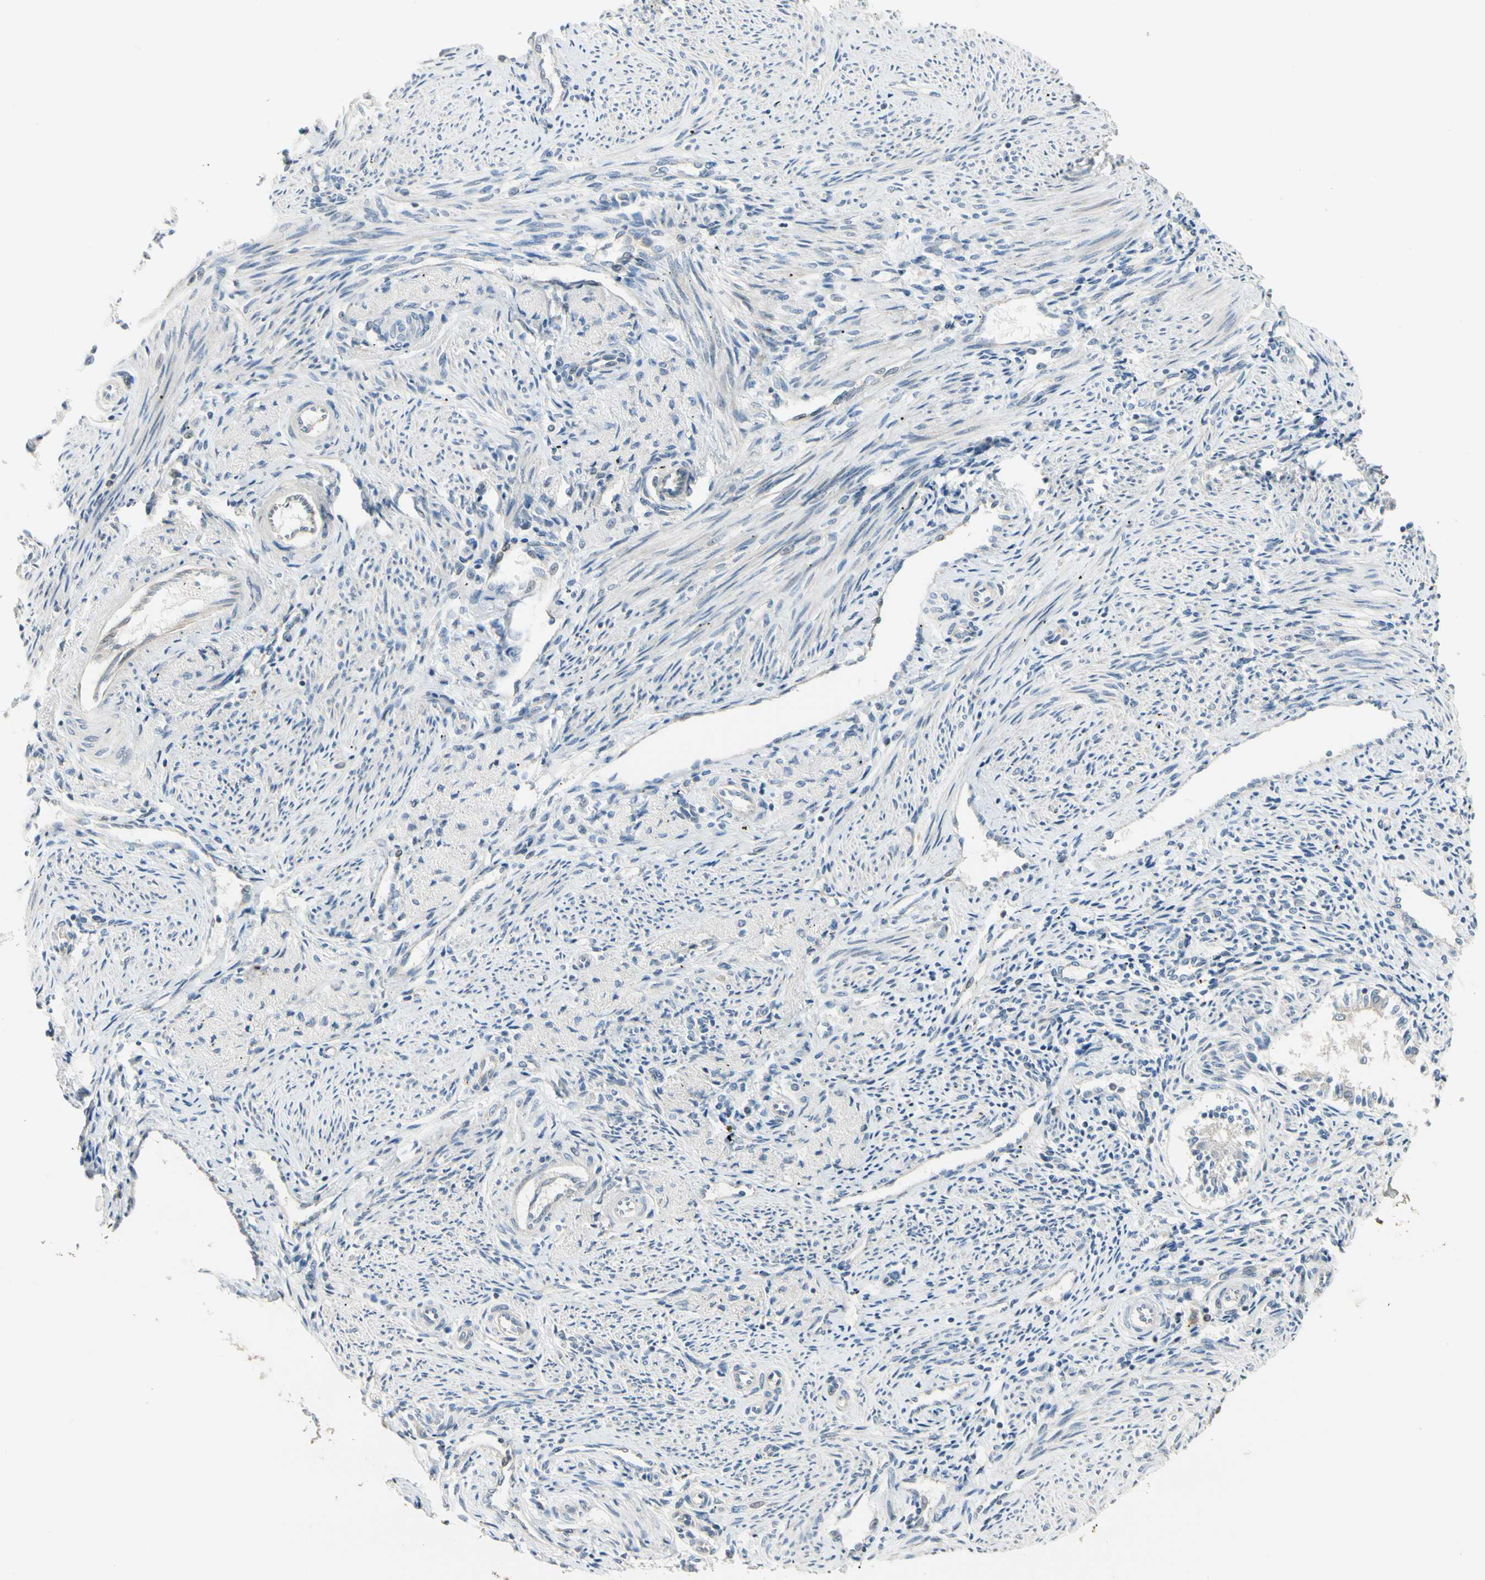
{"staining": {"intensity": "weak", "quantity": "25%-75%", "location": "cytoplasmic/membranous"}, "tissue": "endometrium", "cell_type": "Cells in endometrial stroma", "image_type": "normal", "snomed": [{"axis": "morphology", "description": "Normal tissue, NOS"}, {"axis": "topography", "description": "Endometrium"}], "caption": "The immunohistochemical stain highlights weak cytoplasmic/membranous positivity in cells in endometrial stroma of normal endometrium.", "gene": "P3H2", "patient": {"sex": "female", "age": 42}}